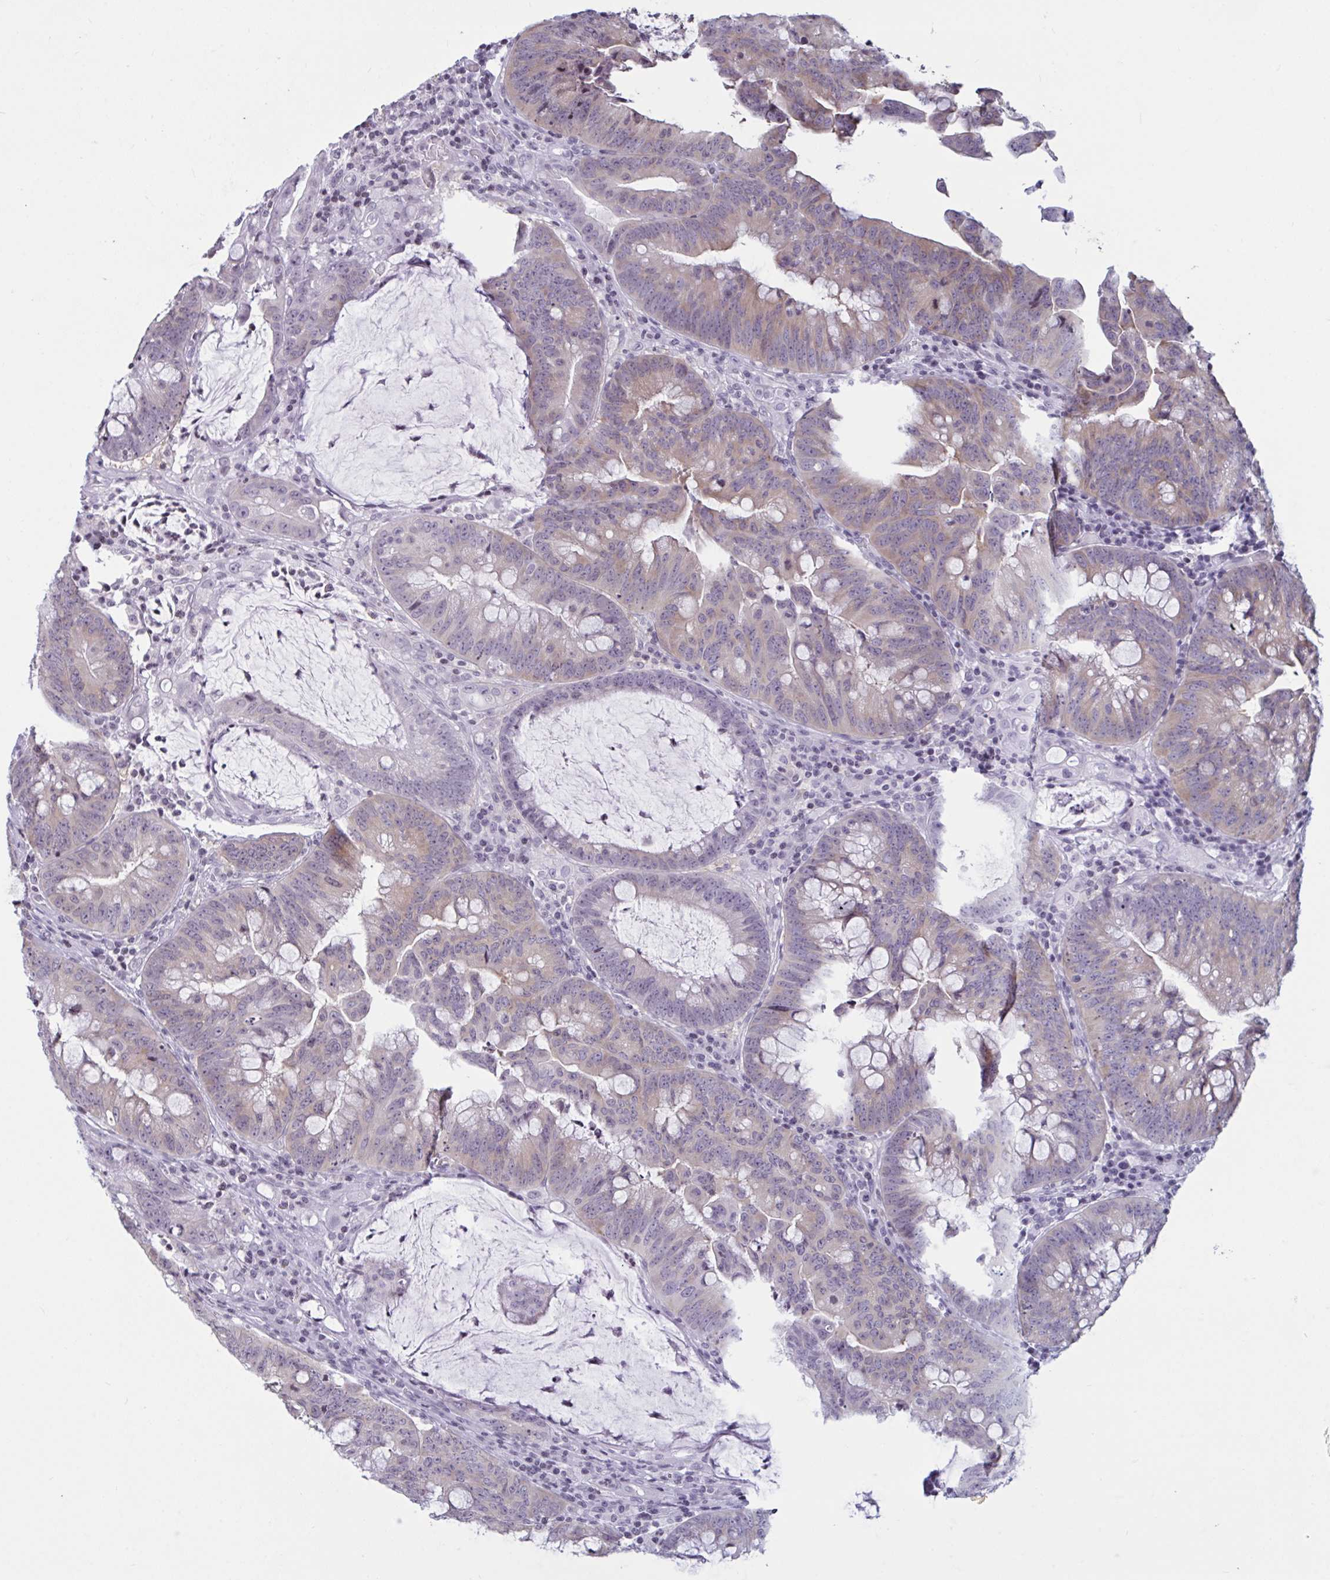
{"staining": {"intensity": "weak", "quantity": "<25%", "location": "cytoplasmic/membranous"}, "tissue": "colorectal cancer", "cell_type": "Tumor cells", "image_type": "cancer", "snomed": [{"axis": "morphology", "description": "Adenocarcinoma, NOS"}, {"axis": "topography", "description": "Colon"}], "caption": "Immunohistochemistry micrograph of neoplastic tissue: colorectal cancer (adenocarcinoma) stained with DAB reveals no significant protein staining in tumor cells.", "gene": "TBC1D4", "patient": {"sex": "male", "age": 62}}